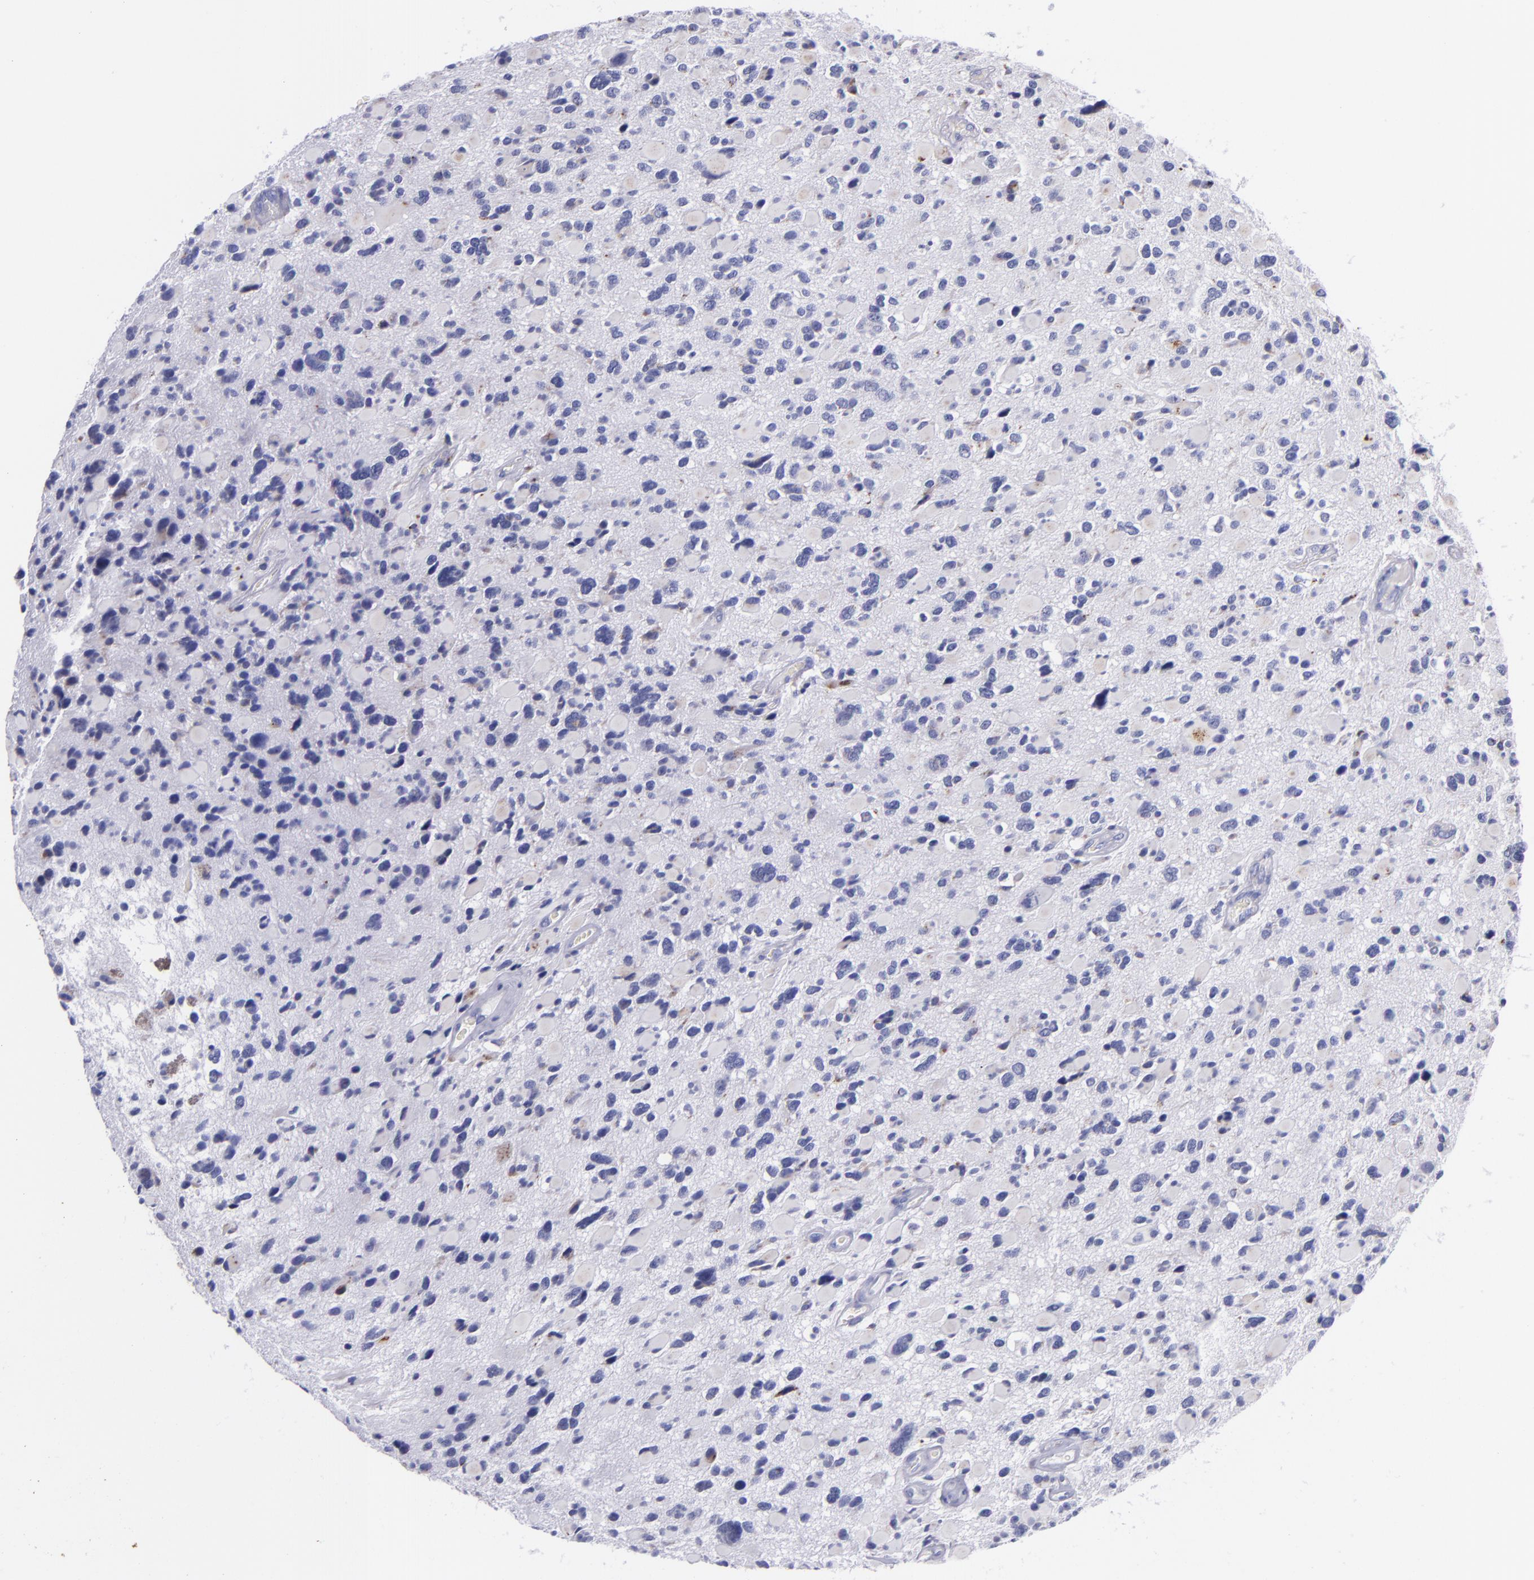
{"staining": {"intensity": "negative", "quantity": "none", "location": "none"}, "tissue": "glioma", "cell_type": "Tumor cells", "image_type": "cancer", "snomed": [{"axis": "morphology", "description": "Glioma, malignant, High grade"}, {"axis": "topography", "description": "Brain"}], "caption": "A micrograph of human glioma is negative for staining in tumor cells.", "gene": "IVL", "patient": {"sex": "female", "age": 37}}